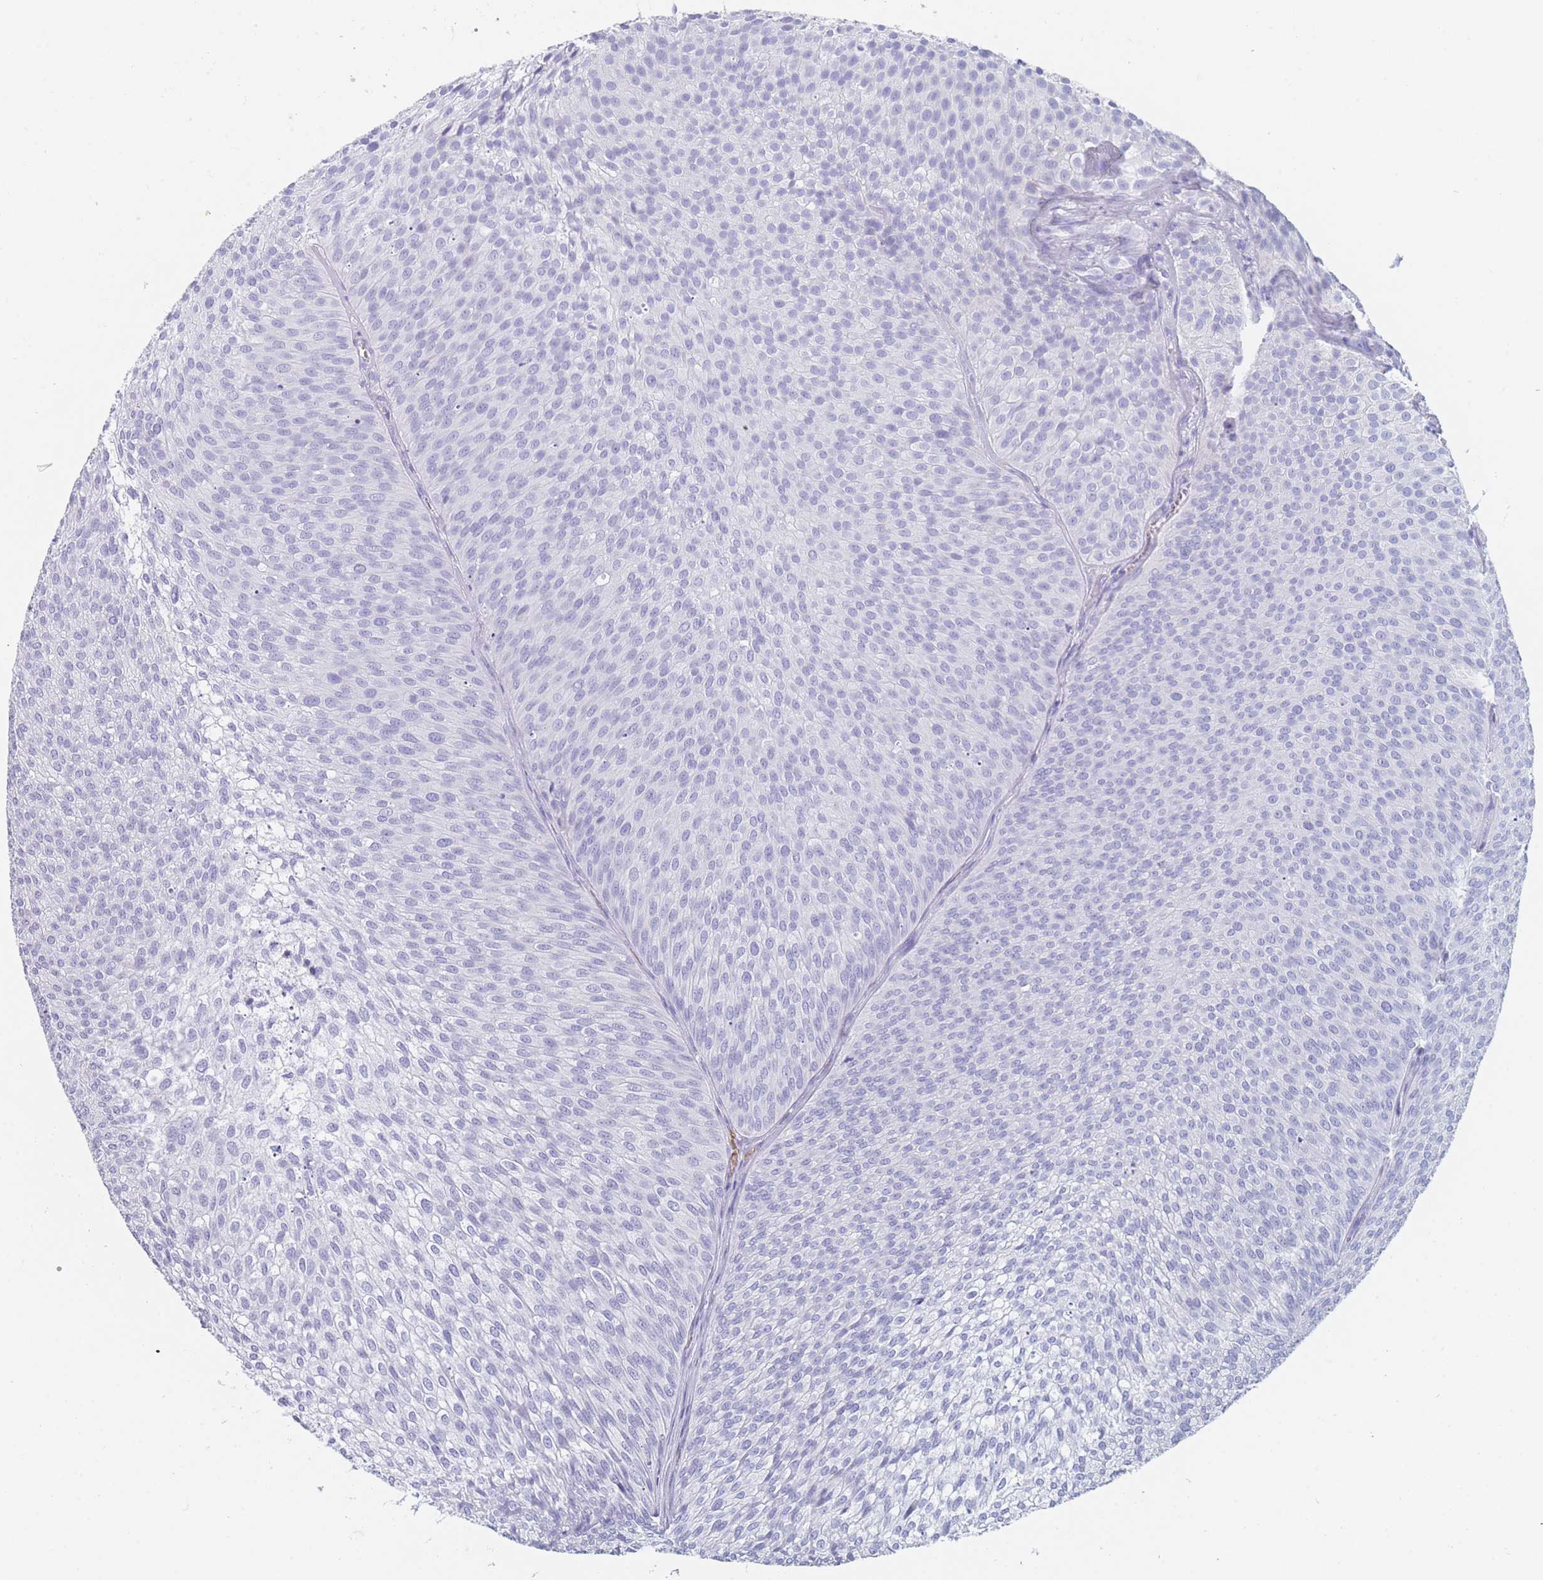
{"staining": {"intensity": "negative", "quantity": "none", "location": "none"}, "tissue": "urothelial cancer", "cell_type": "Tumor cells", "image_type": "cancer", "snomed": [{"axis": "morphology", "description": "Urothelial carcinoma, Low grade"}, {"axis": "topography", "description": "Urinary bladder"}], "caption": "This is an immunohistochemistry photomicrograph of human urothelial carcinoma (low-grade). There is no staining in tumor cells.", "gene": "OR5D16", "patient": {"sex": "male", "age": 91}}